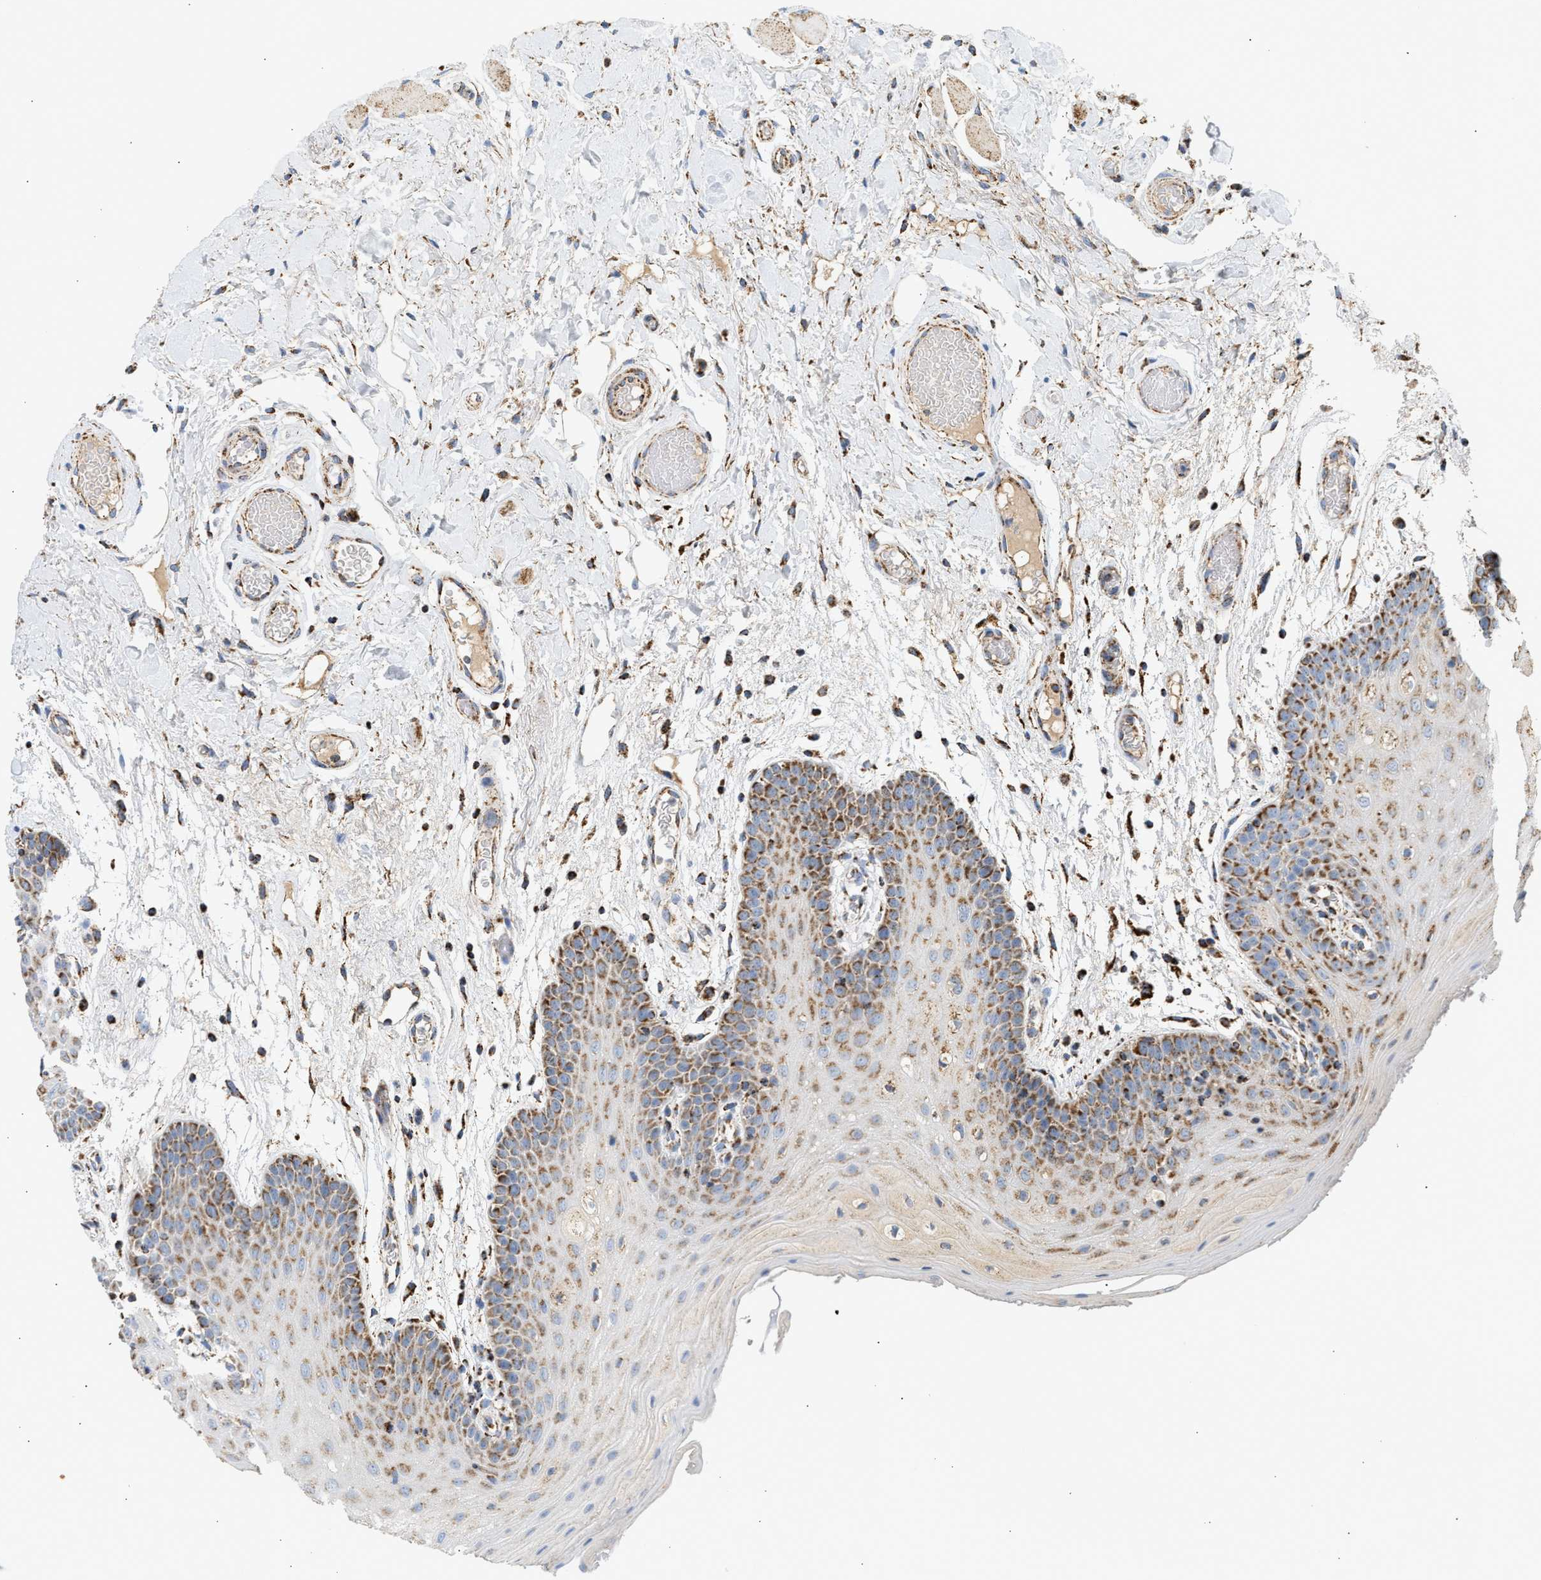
{"staining": {"intensity": "moderate", "quantity": ">75%", "location": "cytoplasmic/membranous"}, "tissue": "oral mucosa", "cell_type": "Squamous epithelial cells", "image_type": "normal", "snomed": [{"axis": "morphology", "description": "Normal tissue, NOS"}, {"axis": "morphology", "description": "Squamous cell carcinoma, NOS"}, {"axis": "topography", "description": "Oral tissue"}, {"axis": "topography", "description": "Head-Neck"}], "caption": "A medium amount of moderate cytoplasmic/membranous staining is present in about >75% of squamous epithelial cells in benign oral mucosa.", "gene": "OGDH", "patient": {"sex": "male", "age": 71}}